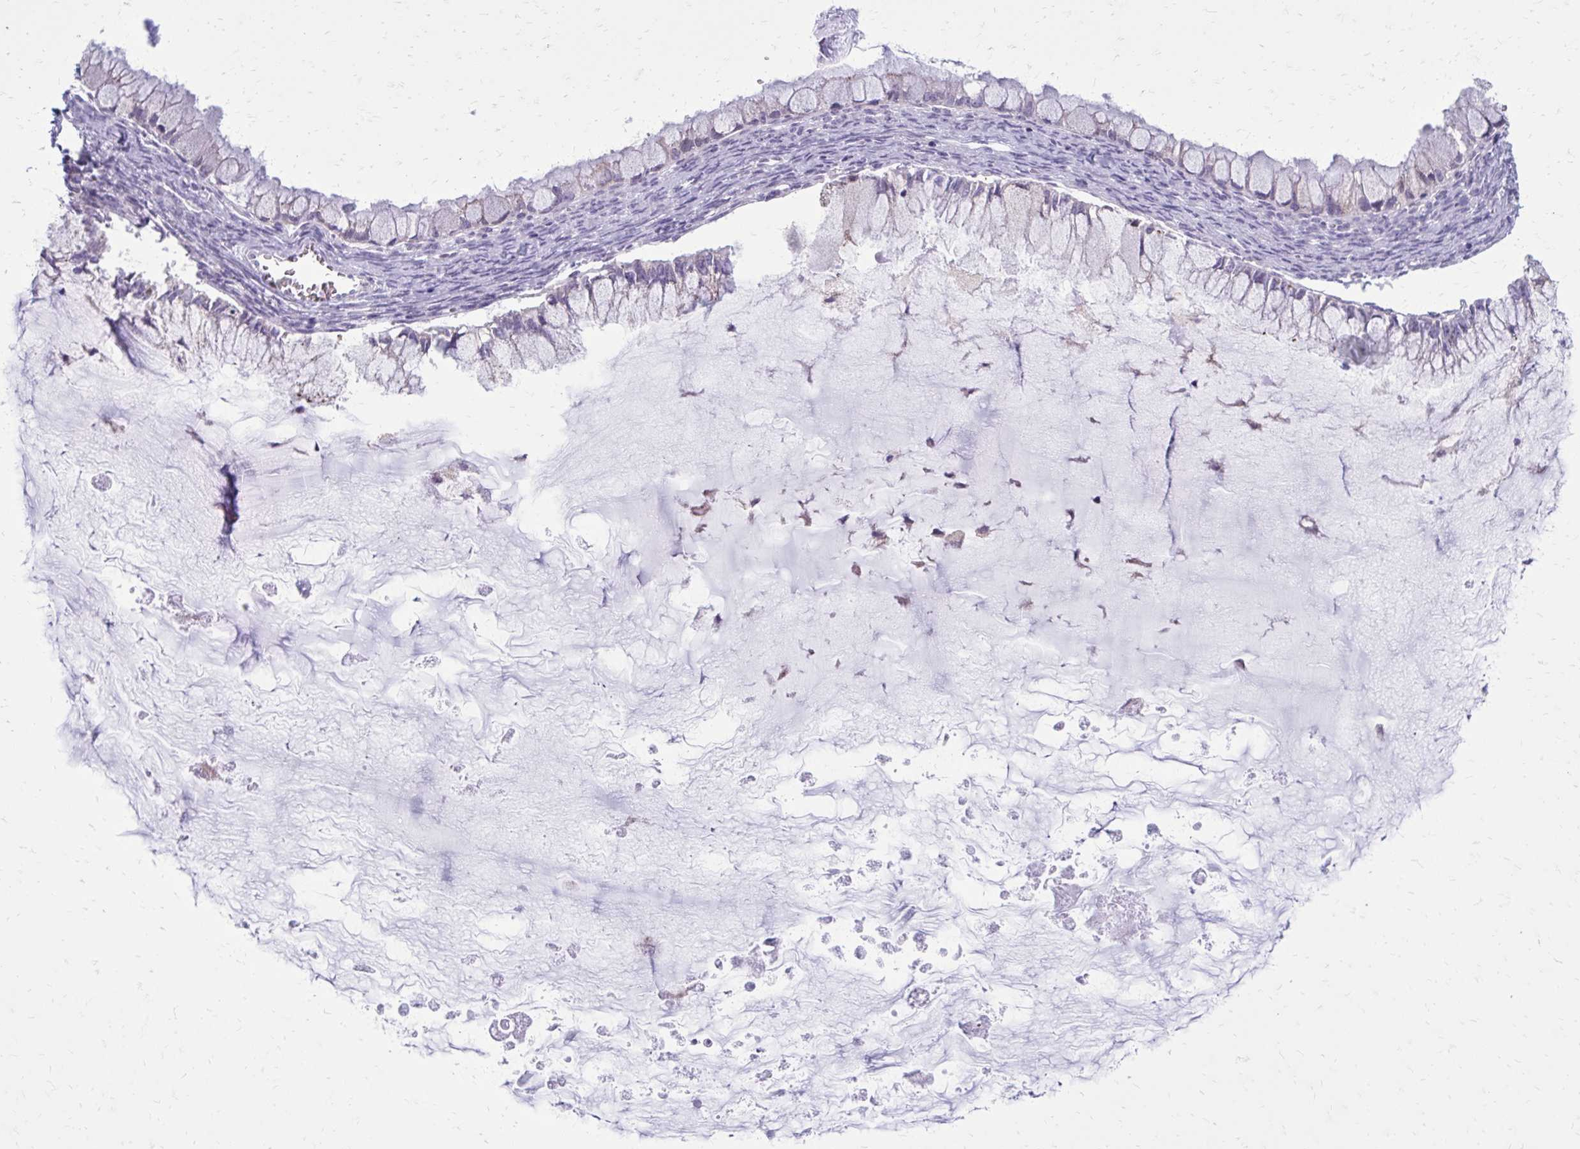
{"staining": {"intensity": "negative", "quantity": "none", "location": "none"}, "tissue": "ovarian cancer", "cell_type": "Tumor cells", "image_type": "cancer", "snomed": [{"axis": "morphology", "description": "Cystadenocarcinoma, mucinous, NOS"}, {"axis": "topography", "description": "Ovary"}], "caption": "Tumor cells show no significant protein positivity in ovarian cancer.", "gene": "PROSER1", "patient": {"sex": "female", "age": 34}}